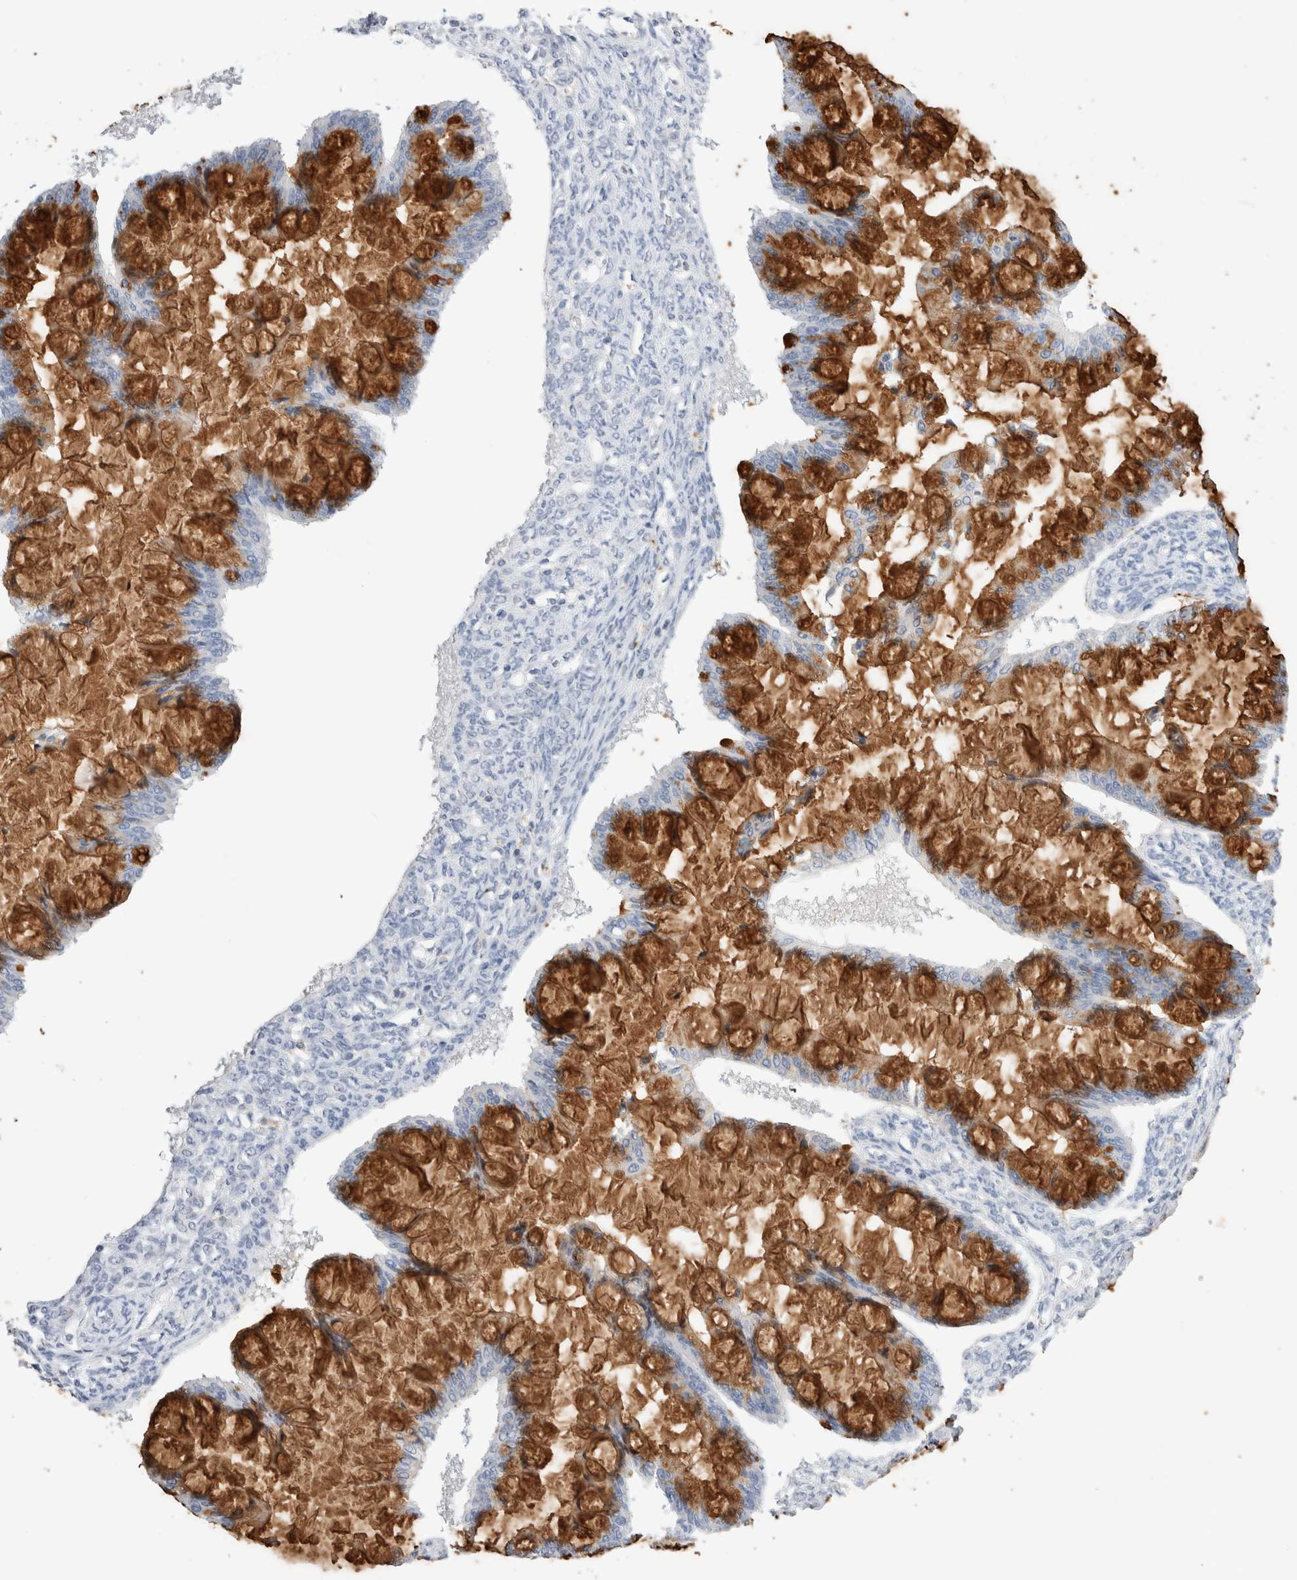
{"staining": {"intensity": "strong", "quantity": ">75%", "location": "cytoplasmic/membranous"}, "tissue": "ovarian cancer", "cell_type": "Tumor cells", "image_type": "cancer", "snomed": [{"axis": "morphology", "description": "Cystadenocarcinoma, mucinous, NOS"}, {"axis": "topography", "description": "Ovary"}], "caption": "This micrograph displays ovarian cancer (mucinous cystadenocarcinoma) stained with immunohistochemistry to label a protein in brown. The cytoplasmic/membranous of tumor cells show strong positivity for the protein. Nuclei are counter-stained blue.", "gene": "ADAM30", "patient": {"sex": "female", "age": 73}}